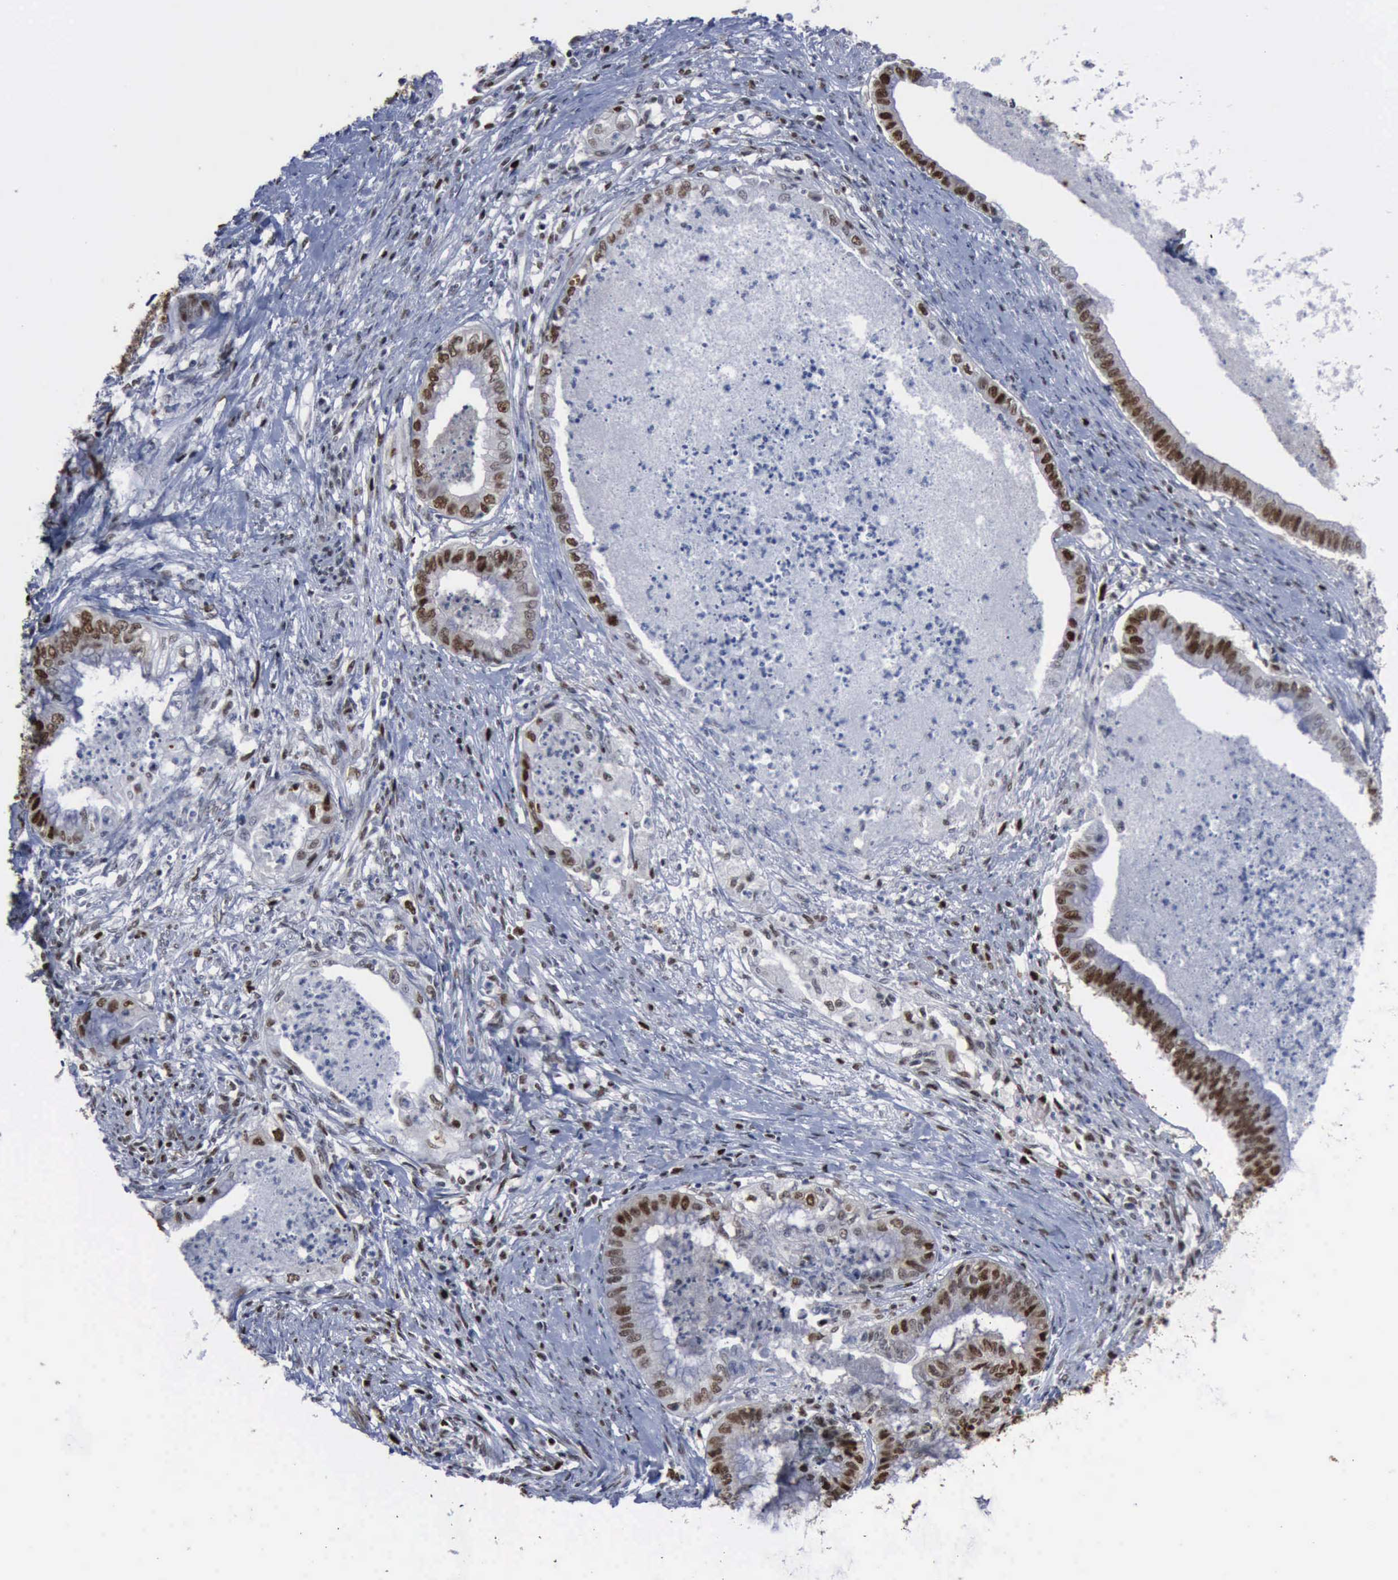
{"staining": {"intensity": "moderate", "quantity": ">75%", "location": "nuclear"}, "tissue": "endometrial cancer", "cell_type": "Tumor cells", "image_type": "cancer", "snomed": [{"axis": "morphology", "description": "Necrosis, NOS"}, {"axis": "morphology", "description": "Adenocarcinoma, NOS"}, {"axis": "topography", "description": "Endometrium"}], "caption": "IHC photomicrograph of neoplastic tissue: endometrial cancer (adenocarcinoma) stained using immunohistochemistry displays medium levels of moderate protein expression localized specifically in the nuclear of tumor cells, appearing as a nuclear brown color.", "gene": "PCNA", "patient": {"sex": "female", "age": 79}}